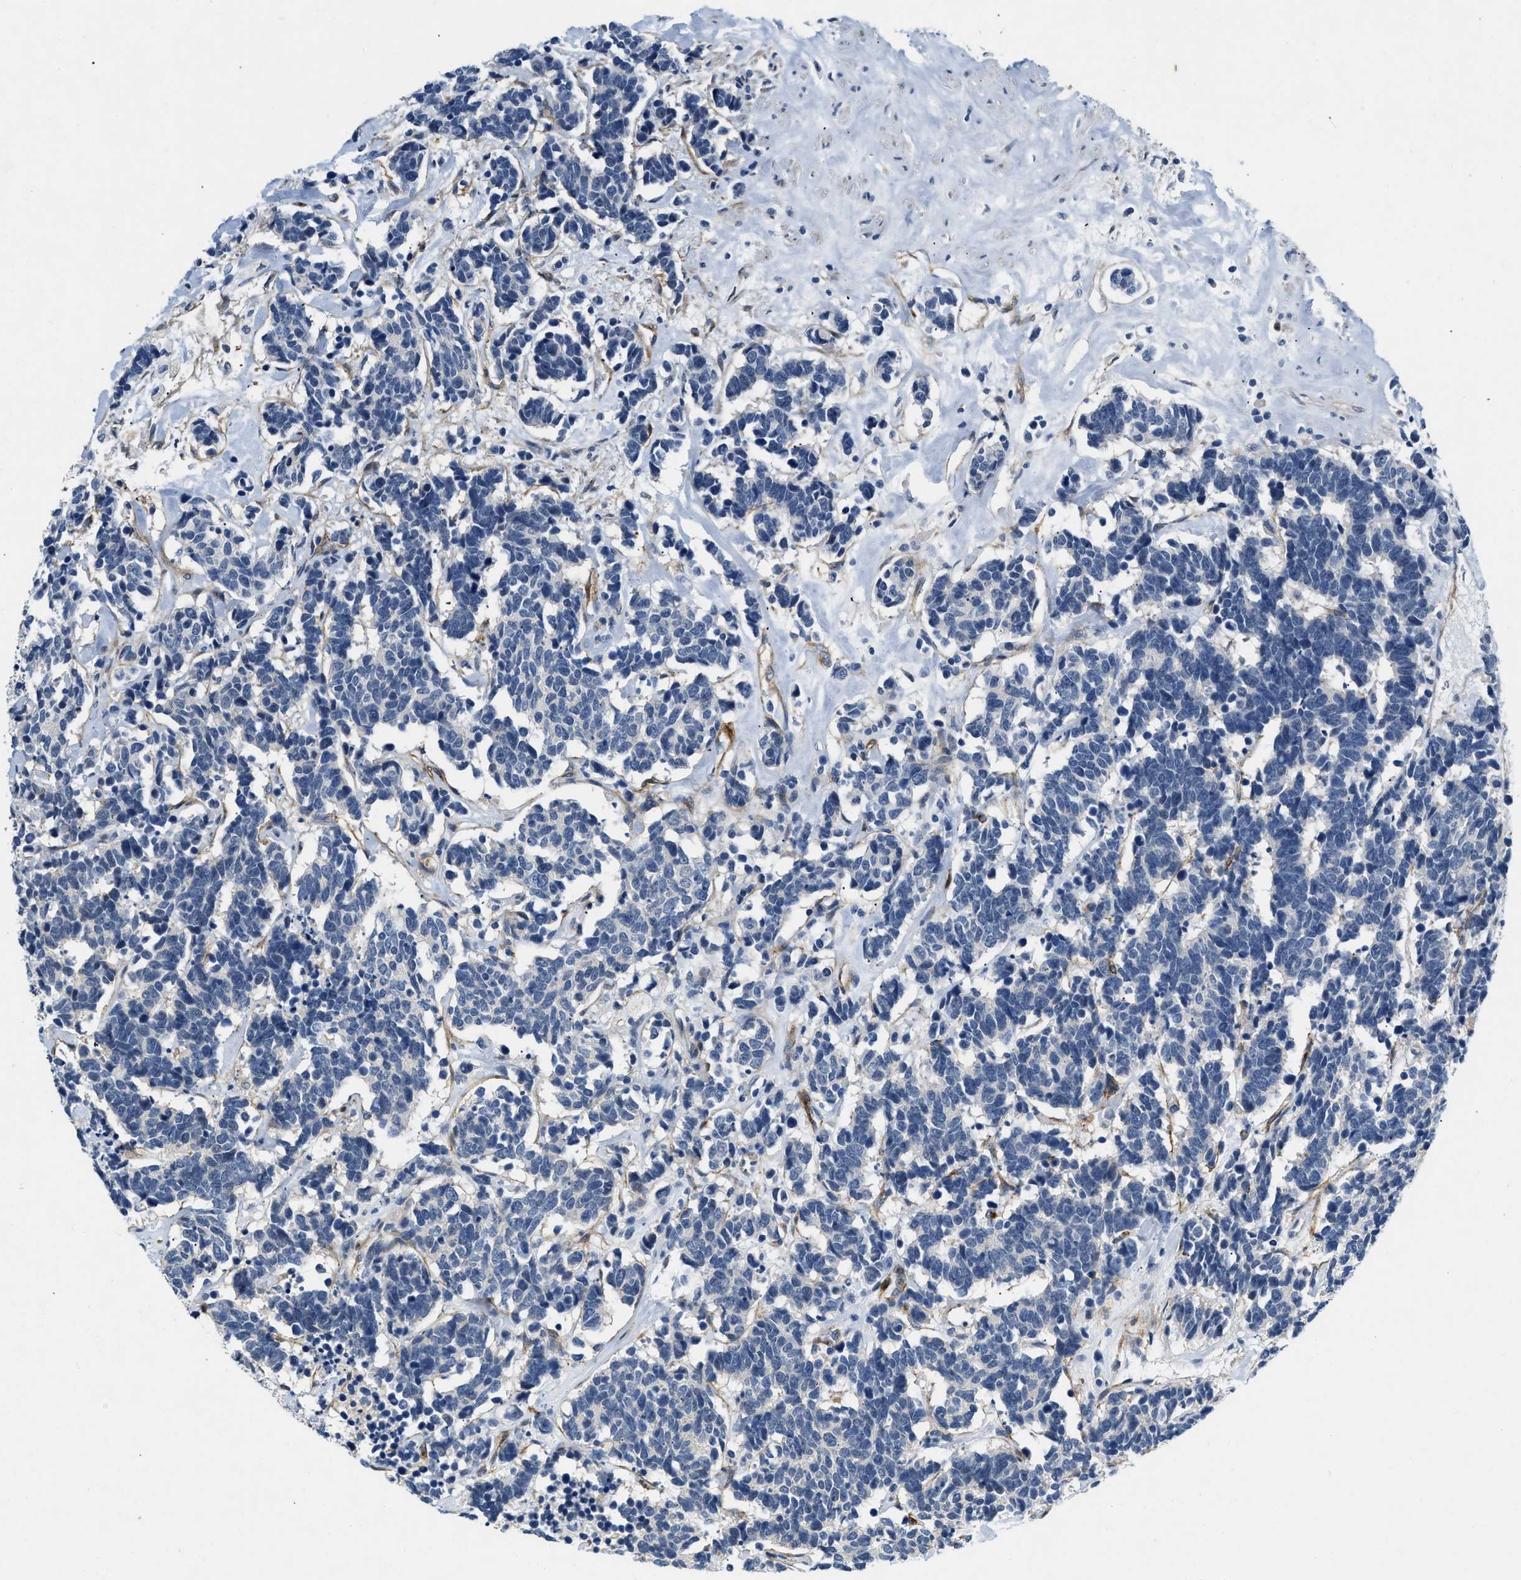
{"staining": {"intensity": "negative", "quantity": "none", "location": "none"}, "tissue": "carcinoid", "cell_type": "Tumor cells", "image_type": "cancer", "snomed": [{"axis": "morphology", "description": "Carcinoma, NOS"}, {"axis": "morphology", "description": "Carcinoid, malignant, NOS"}, {"axis": "topography", "description": "Urinary bladder"}], "caption": "Tumor cells show no significant positivity in carcinoid.", "gene": "PDGFRA", "patient": {"sex": "male", "age": 57}}